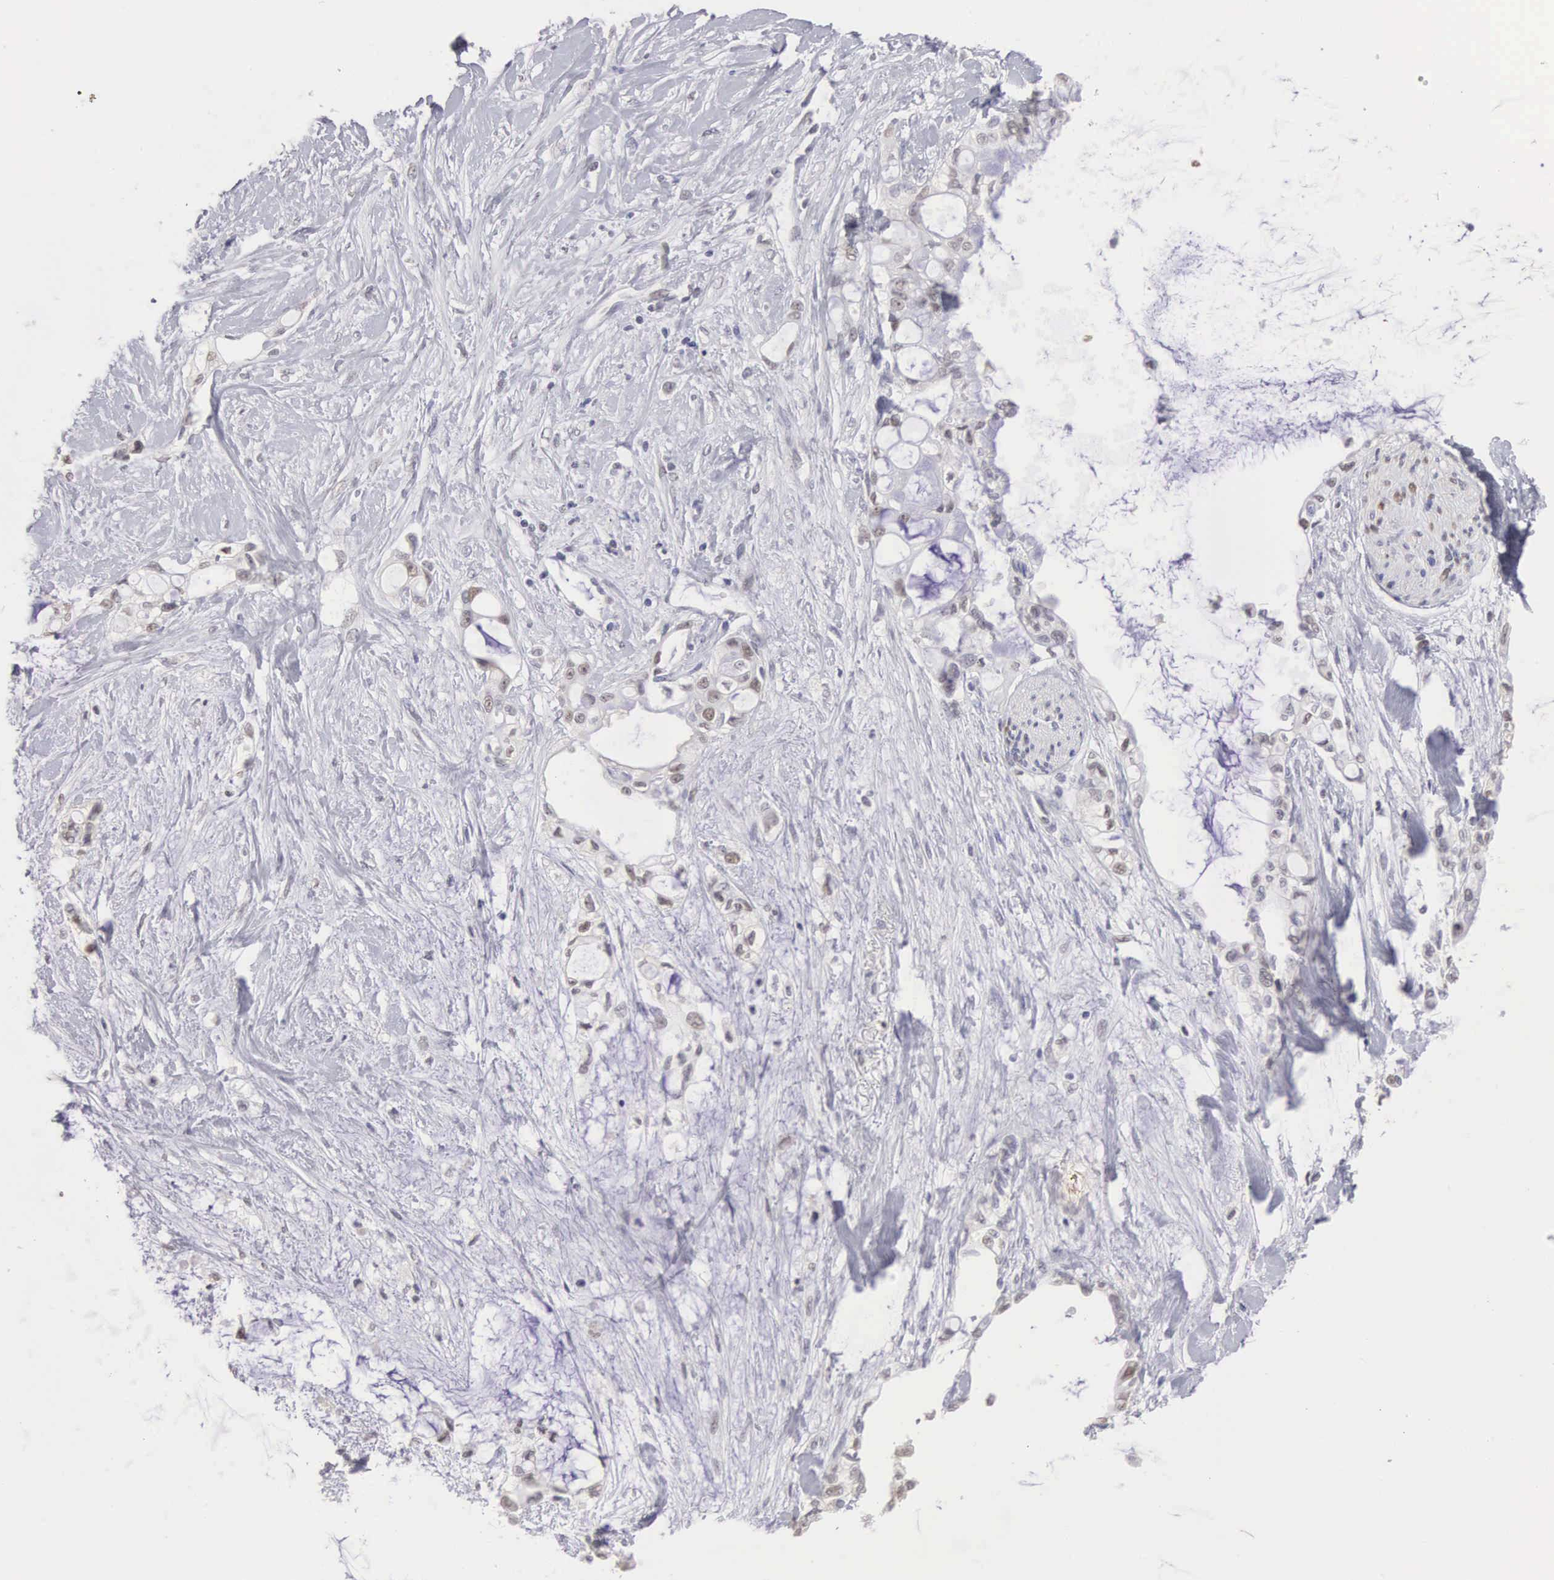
{"staining": {"intensity": "weak", "quantity": "<25%", "location": "nuclear"}, "tissue": "pancreatic cancer", "cell_type": "Tumor cells", "image_type": "cancer", "snomed": [{"axis": "morphology", "description": "Adenocarcinoma, NOS"}, {"axis": "topography", "description": "Pancreas"}], "caption": "High magnification brightfield microscopy of adenocarcinoma (pancreatic) stained with DAB (brown) and counterstained with hematoxylin (blue): tumor cells show no significant expression. (DAB (3,3'-diaminobenzidine) immunohistochemistry (IHC) with hematoxylin counter stain).", "gene": "UBA1", "patient": {"sex": "female", "age": 70}}